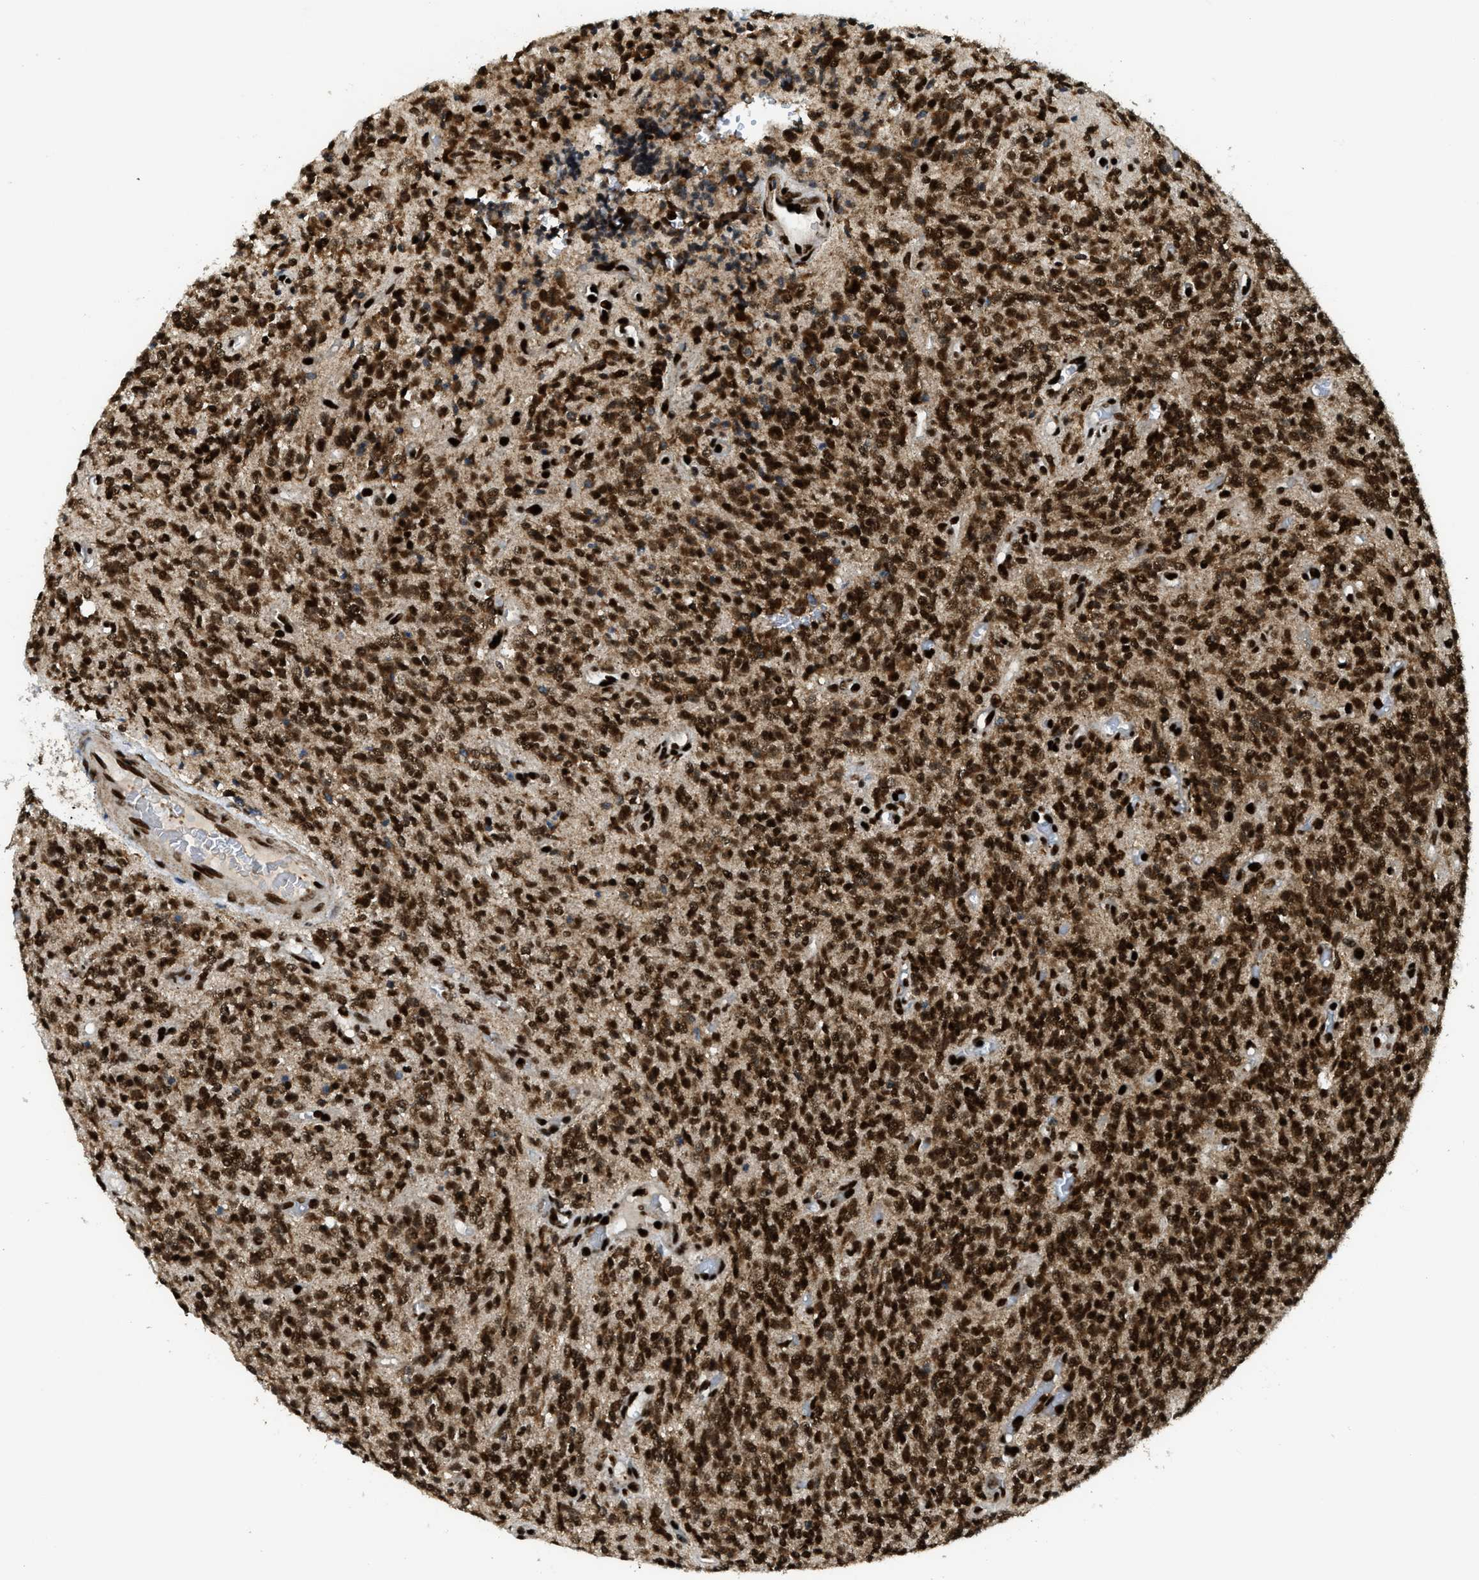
{"staining": {"intensity": "strong", "quantity": ">75%", "location": "nuclear"}, "tissue": "glioma", "cell_type": "Tumor cells", "image_type": "cancer", "snomed": [{"axis": "morphology", "description": "Glioma, malignant, High grade"}, {"axis": "topography", "description": "Brain"}], "caption": "Protein staining of malignant glioma (high-grade) tissue demonstrates strong nuclear positivity in about >75% of tumor cells.", "gene": "GABPB1", "patient": {"sex": "male", "age": 34}}